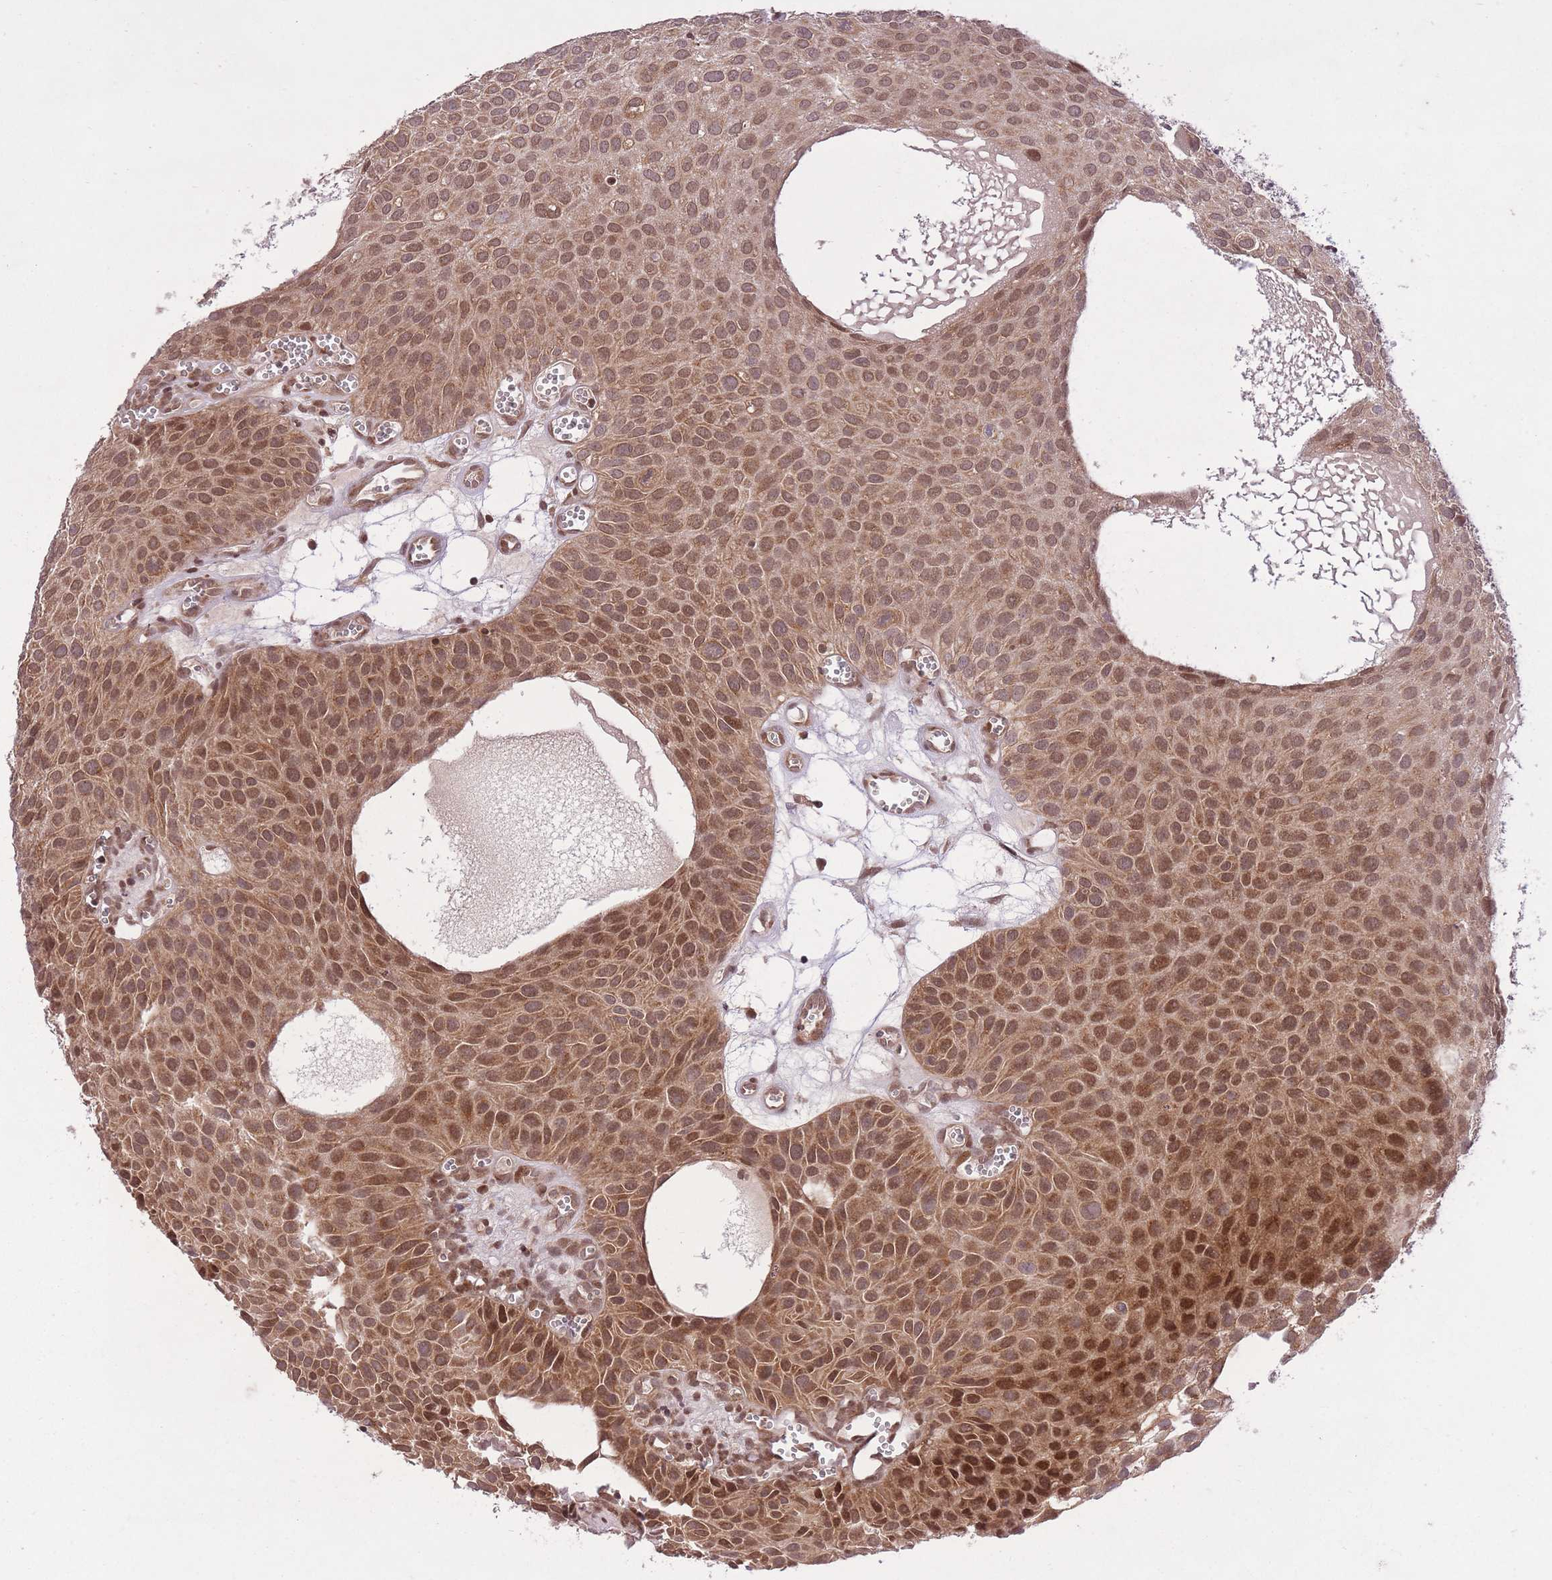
{"staining": {"intensity": "moderate", "quantity": ">75%", "location": "cytoplasmic/membranous,nuclear"}, "tissue": "urothelial cancer", "cell_type": "Tumor cells", "image_type": "cancer", "snomed": [{"axis": "morphology", "description": "Urothelial carcinoma, Low grade"}, {"axis": "topography", "description": "Urinary bladder"}], "caption": "Urothelial carcinoma (low-grade) stained for a protein demonstrates moderate cytoplasmic/membranous and nuclear positivity in tumor cells.", "gene": "ZNF391", "patient": {"sex": "male", "age": 88}}